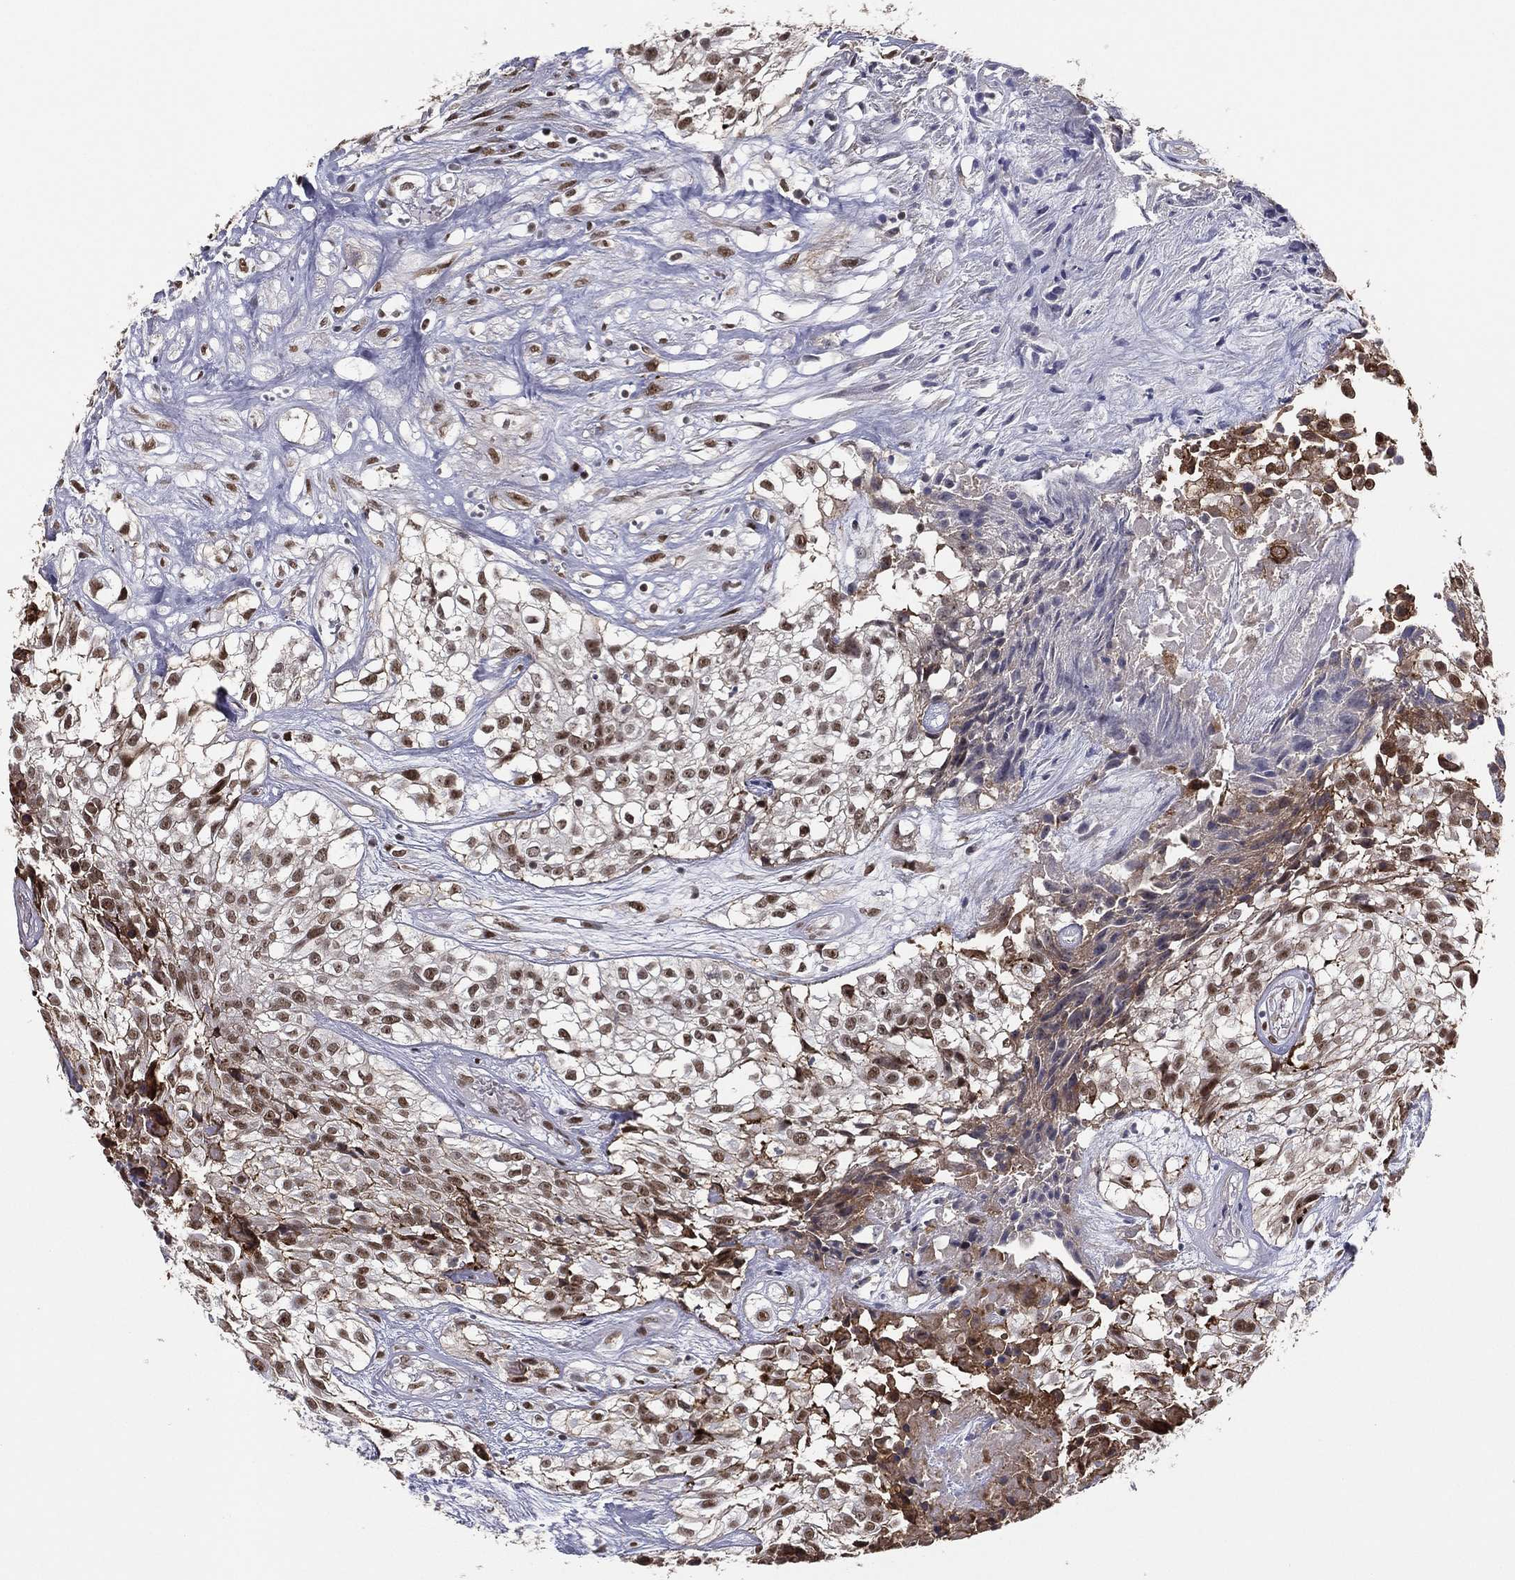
{"staining": {"intensity": "strong", "quantity": "25%-75%", "location": "nuclear"}, "tissue": "urothelial cancer", "cell_type": "Tumor cells", "image_type": "cancer", "snomed": [{"axis": "morphology", "description": "Urothelial carcinoma, High grade"}, {"axis": "topography", "description": "Urinary bladder"}], "caption": "Immunohistochemistry (IHC) staining of urothelial carcinoma (high-grade), which exhibits high levels of strong nuclear expression in approximately 25%-75% of tumor cells indicating strong nuclear protein positivity. The staining was performed using DAB (brown) for protein detection and nuclei were counterstained in hematoxylin (blue).", "gene": "GPALPP1", "patient": {"sex": "male", "age": 56}}